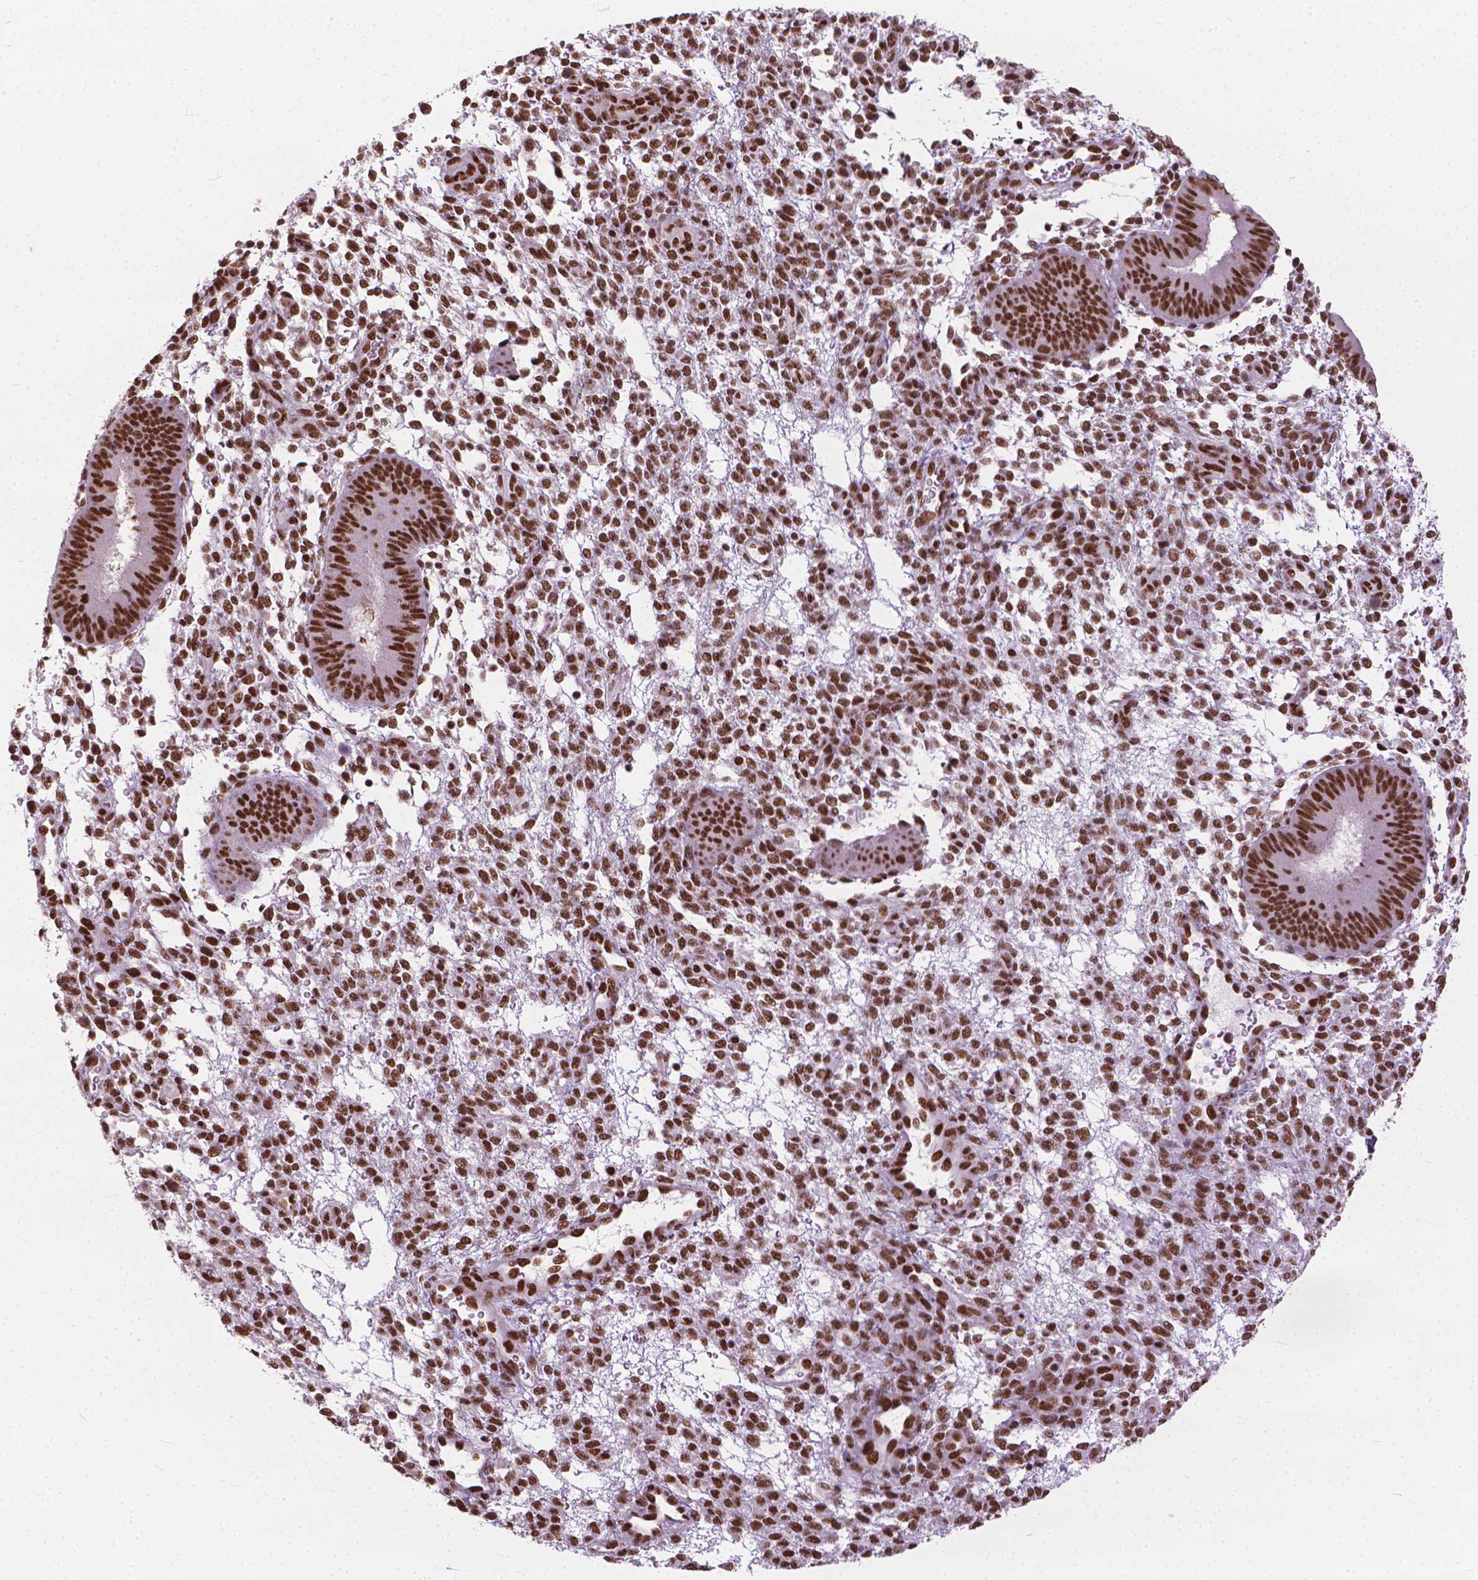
{"staining": {"intensity": "strong", "quantity": ">75%", "location": "nuclear"}, "tissue": "endometrium", "cell_type": "Cells in endometrial stroma", "image_type": "normal", "snomed": [{"axis": "morphology", "description": "Normal tissue, NOS"}, {"axis": "topography", "description": "Endometrium"}], "caption": "Immunohistochemistry (IHC) of benign endometrium displays high levels of strong nuclear positivity in approximately >75% of cells in endometrial stroma.", "gene": "AKAP8", "patient": {"sex": "female", "age": 39}}